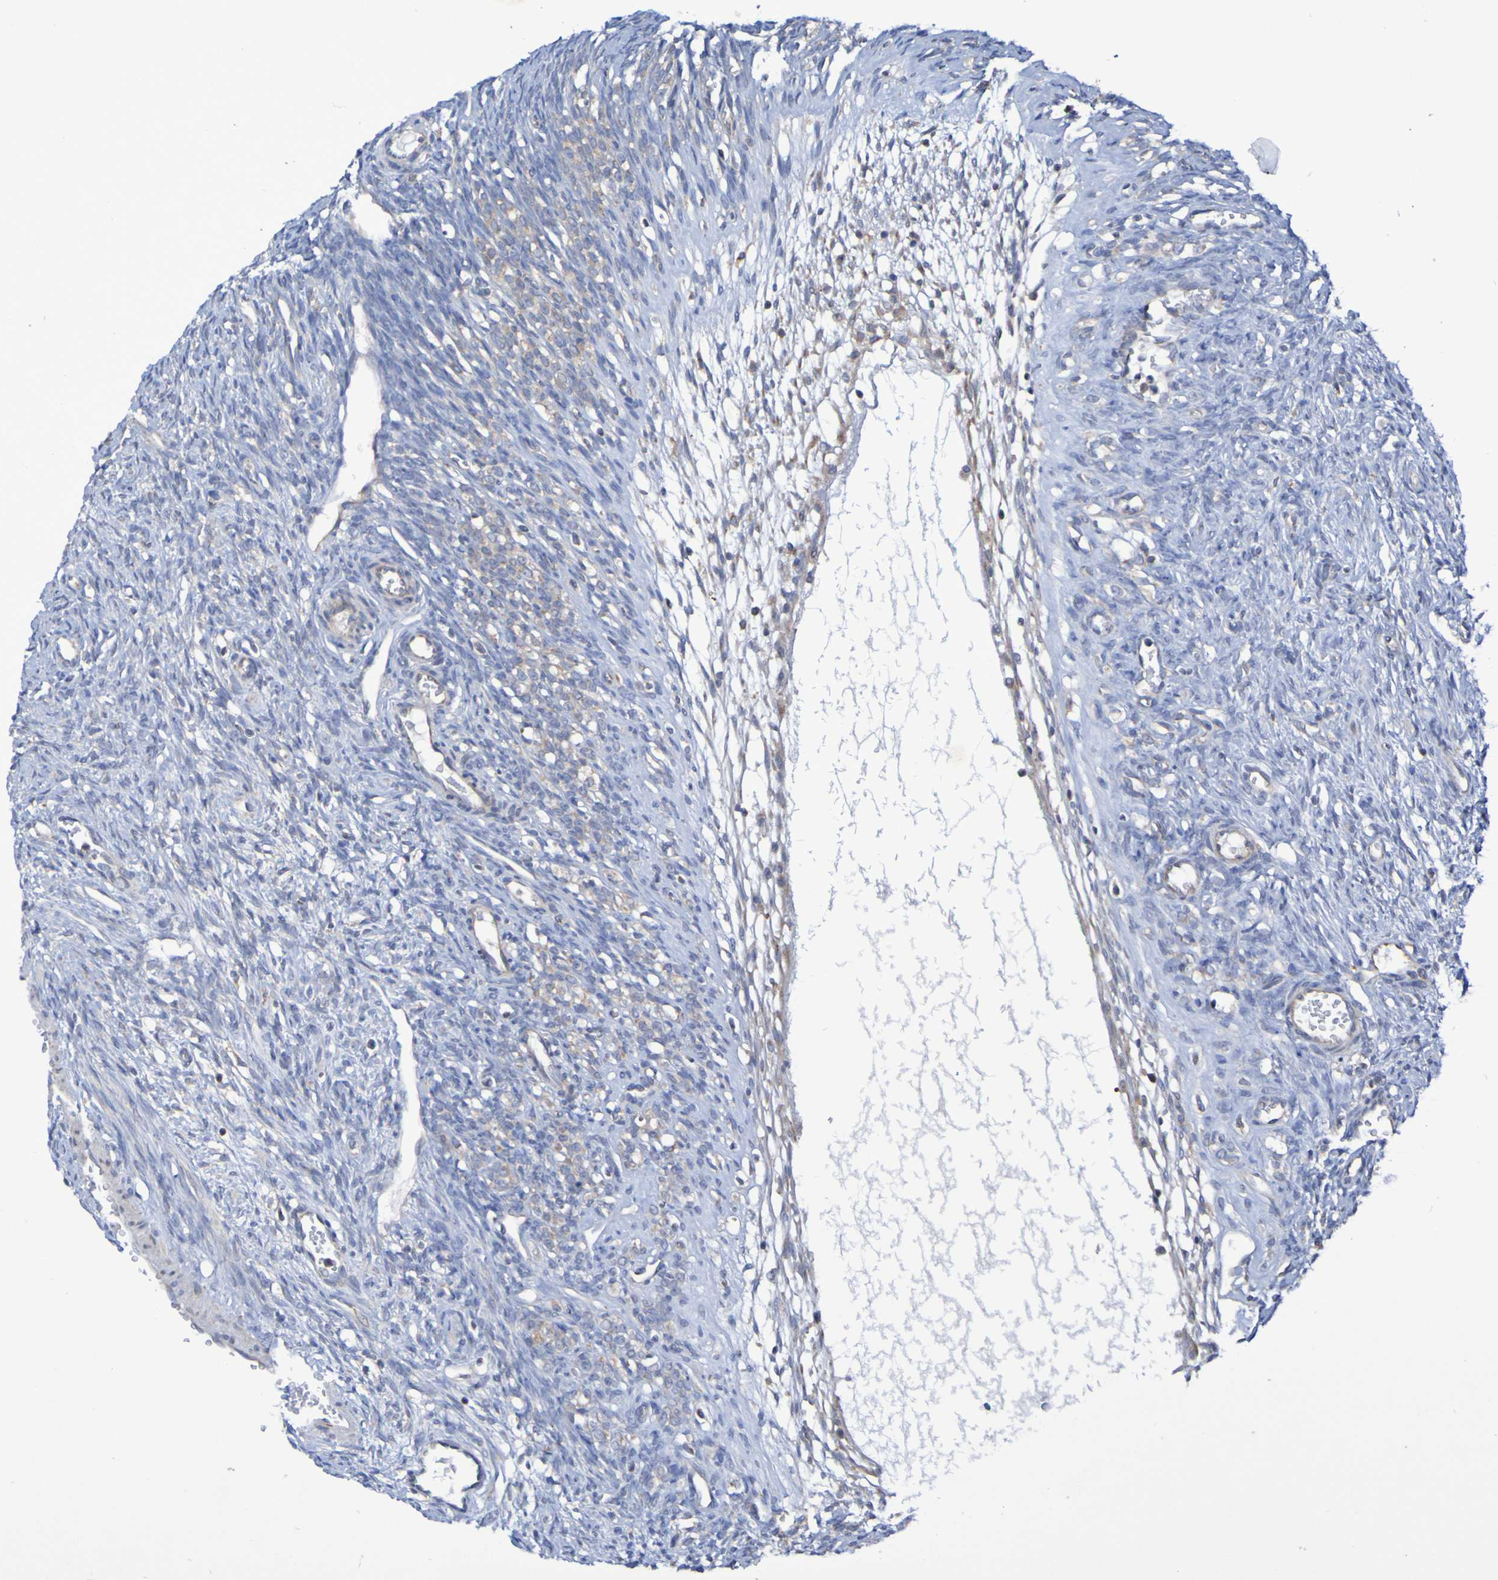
{"staining": {"intensity": "weak", "quantity": "<25%", "location": "cytoplasmic/membranous"}, "tissue": "ovary", "cell_type": "Ovarian stroma cells", "image_type": "normal", "snomed": [{"axis": "morphology", "description": "Normal tissue, NOS"}, {"axis": "topography", "description": "Ovary"}], "caption": "The immunohistochemistry (IHC) histopathology image has no significant expression in ovarian stroma cells of ovary.", "gene": "LMBRD2", "patient": {"sex": "female", "age": 33}}